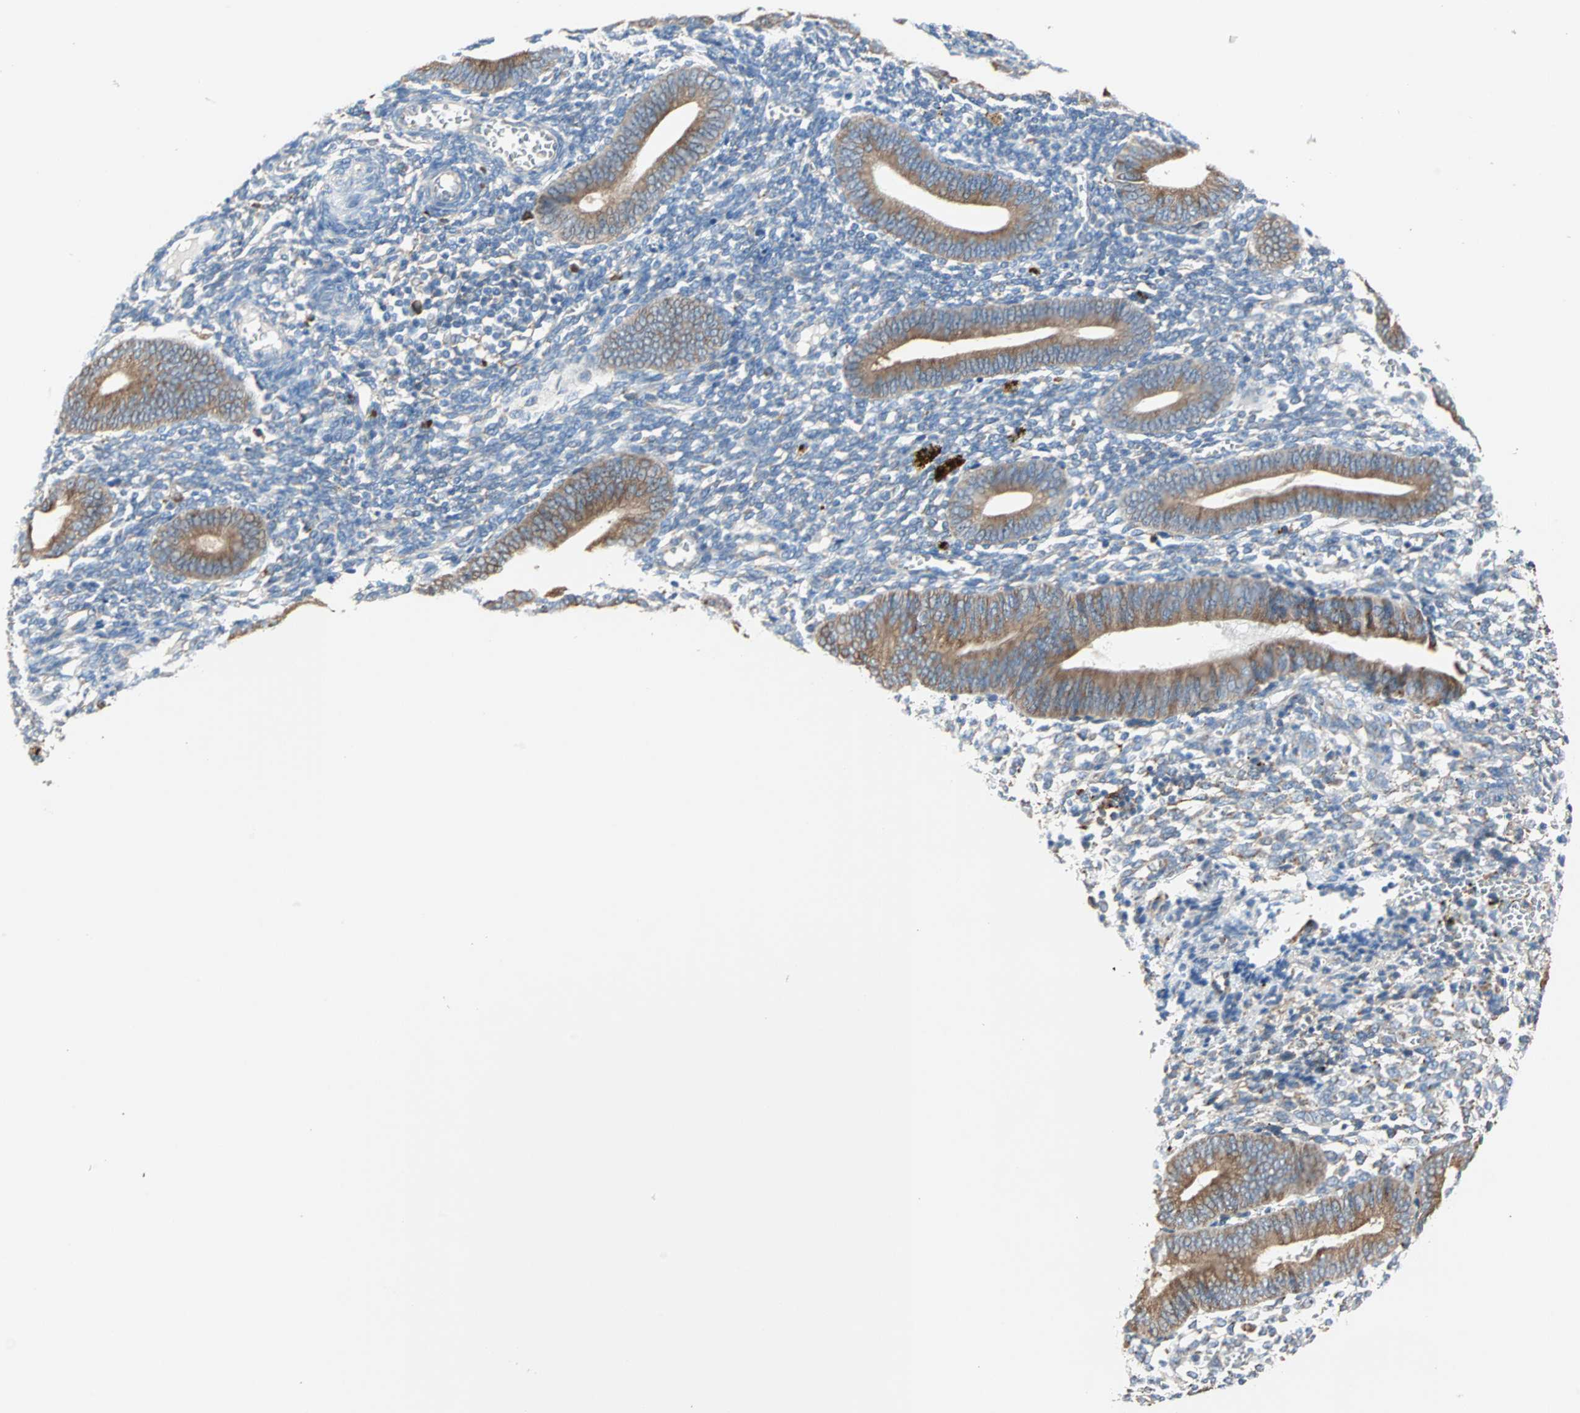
{"staining": {"intensity": "negative", "quantity": "none", "location": "none"}, "tissue": "endometrium", "cell_type": "Cells in endometrial stroma", "image_type": "normal", "snomed": [{"axis": "morphology", "description": "Normal tissue, NOS"}, {"axis": "topography", "description": "Uterus"}, {"axis": "topography", "description": "Endometrium"}], "caption": "Immunohistochemistry (IHC) photomicrograph of benign human endometrium stained for a protein (brown), which exhibits no expression in cells in endometrial stroma. (Brightfield microscopy of DAB (3,3'-diaminobenzidine) IHC at high magnification).", "gene": "PLCXD1", "patient": {"sex": "female", "age": 33}}